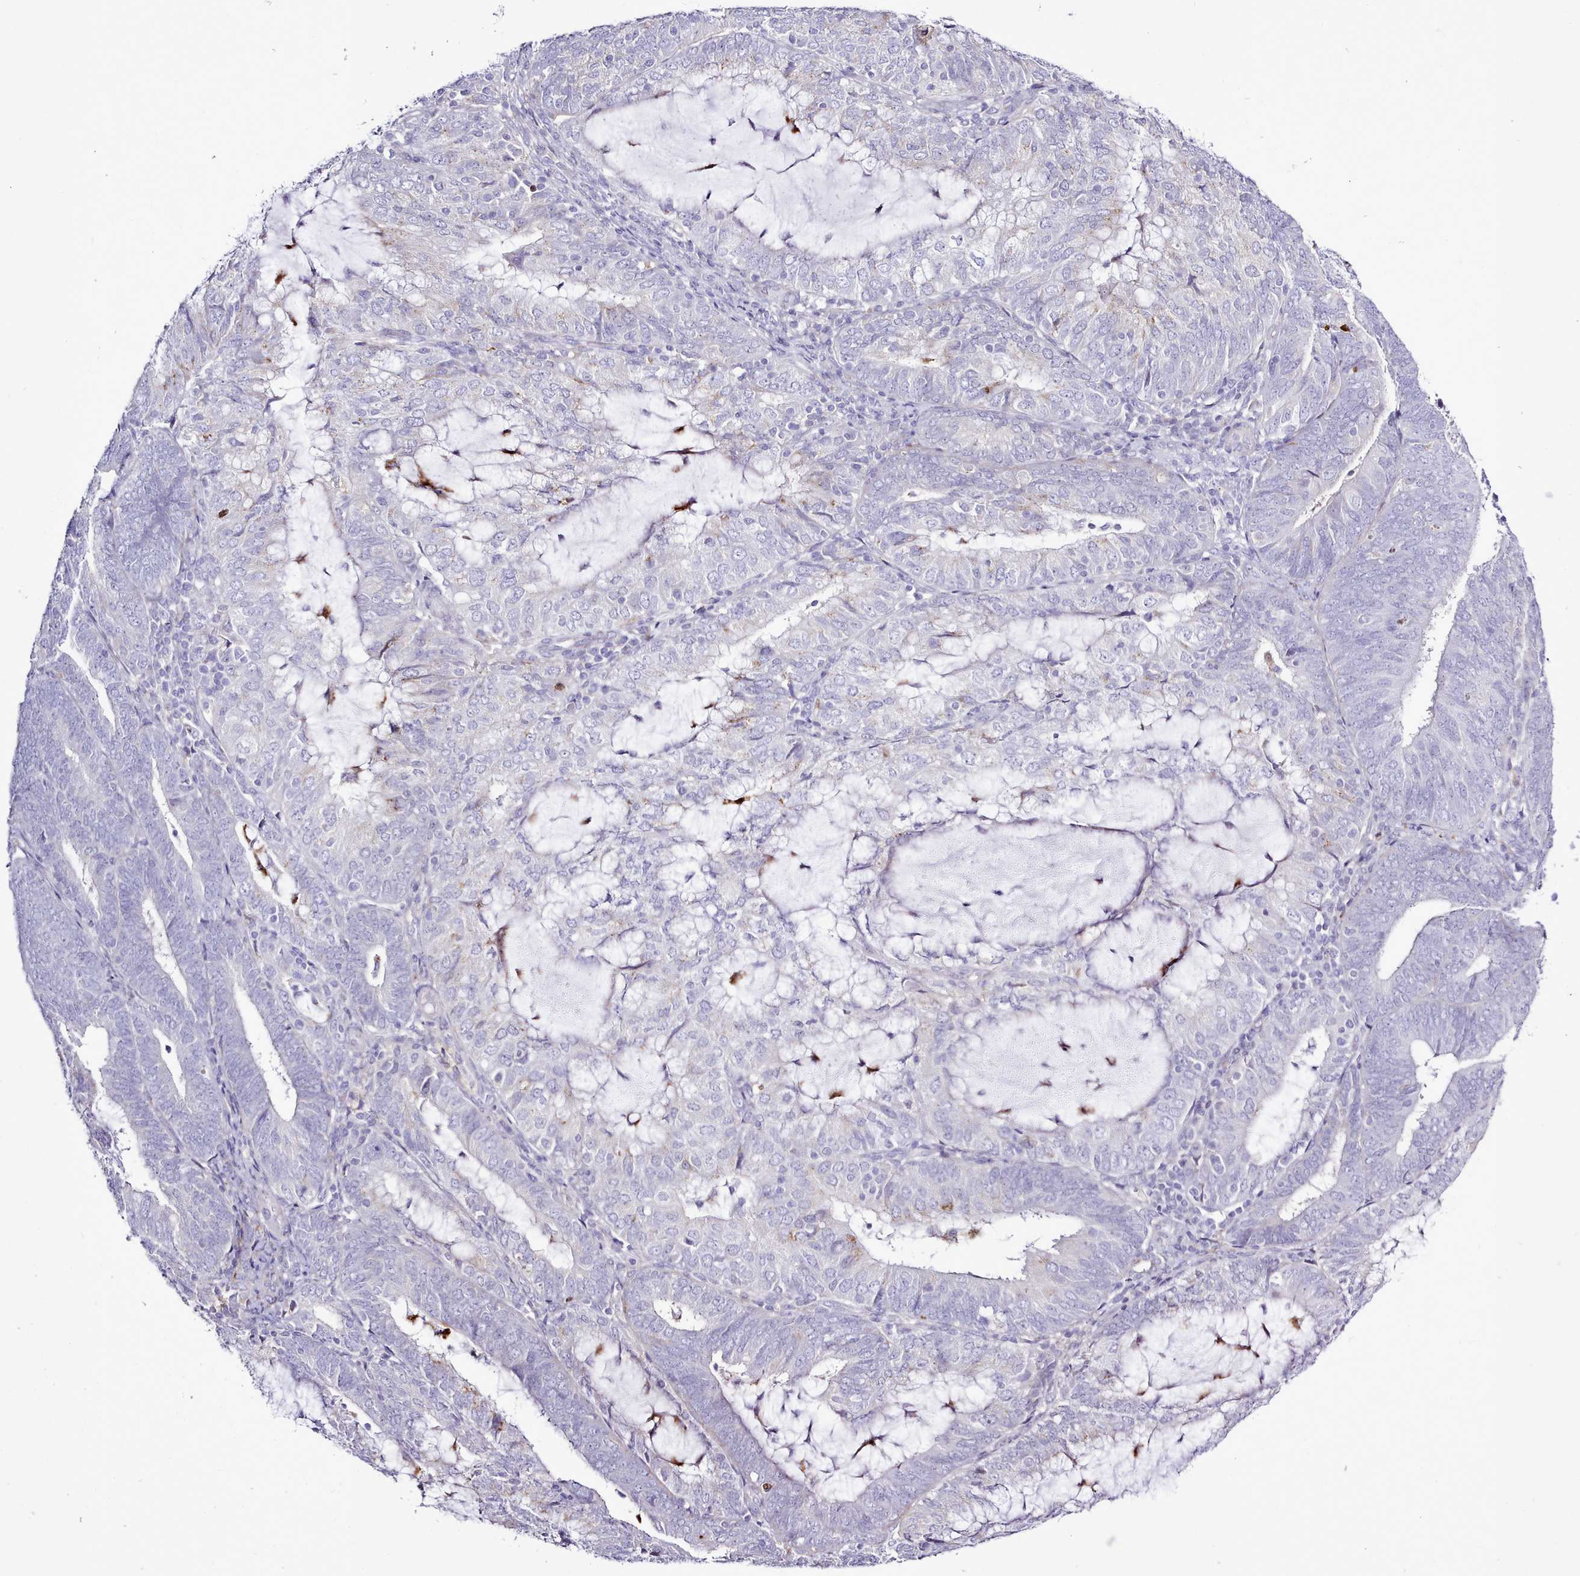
{"staining": {"intensity": "moderate", "quantity": "<25%", "location": "cytoplasmic/membranous"}, "tissue": "endometrial cancer", "cell_type": "Tumor cells", "image_type": "cancer", "snomed": [{"axis": "morphology", "description": "Adenocarcinoma, NOS"}, {"axis": "topography", "description": "Endometrium"}], "caption": "Protein positivity by immunohistochemistry (IHC) exhibits moderate cytoplasmic/membranous expression in approximately <25% of tumor cells in endometrial cancer.", "gene": "SRD5A1", "patient": {"sex": "female", "age": 81}}